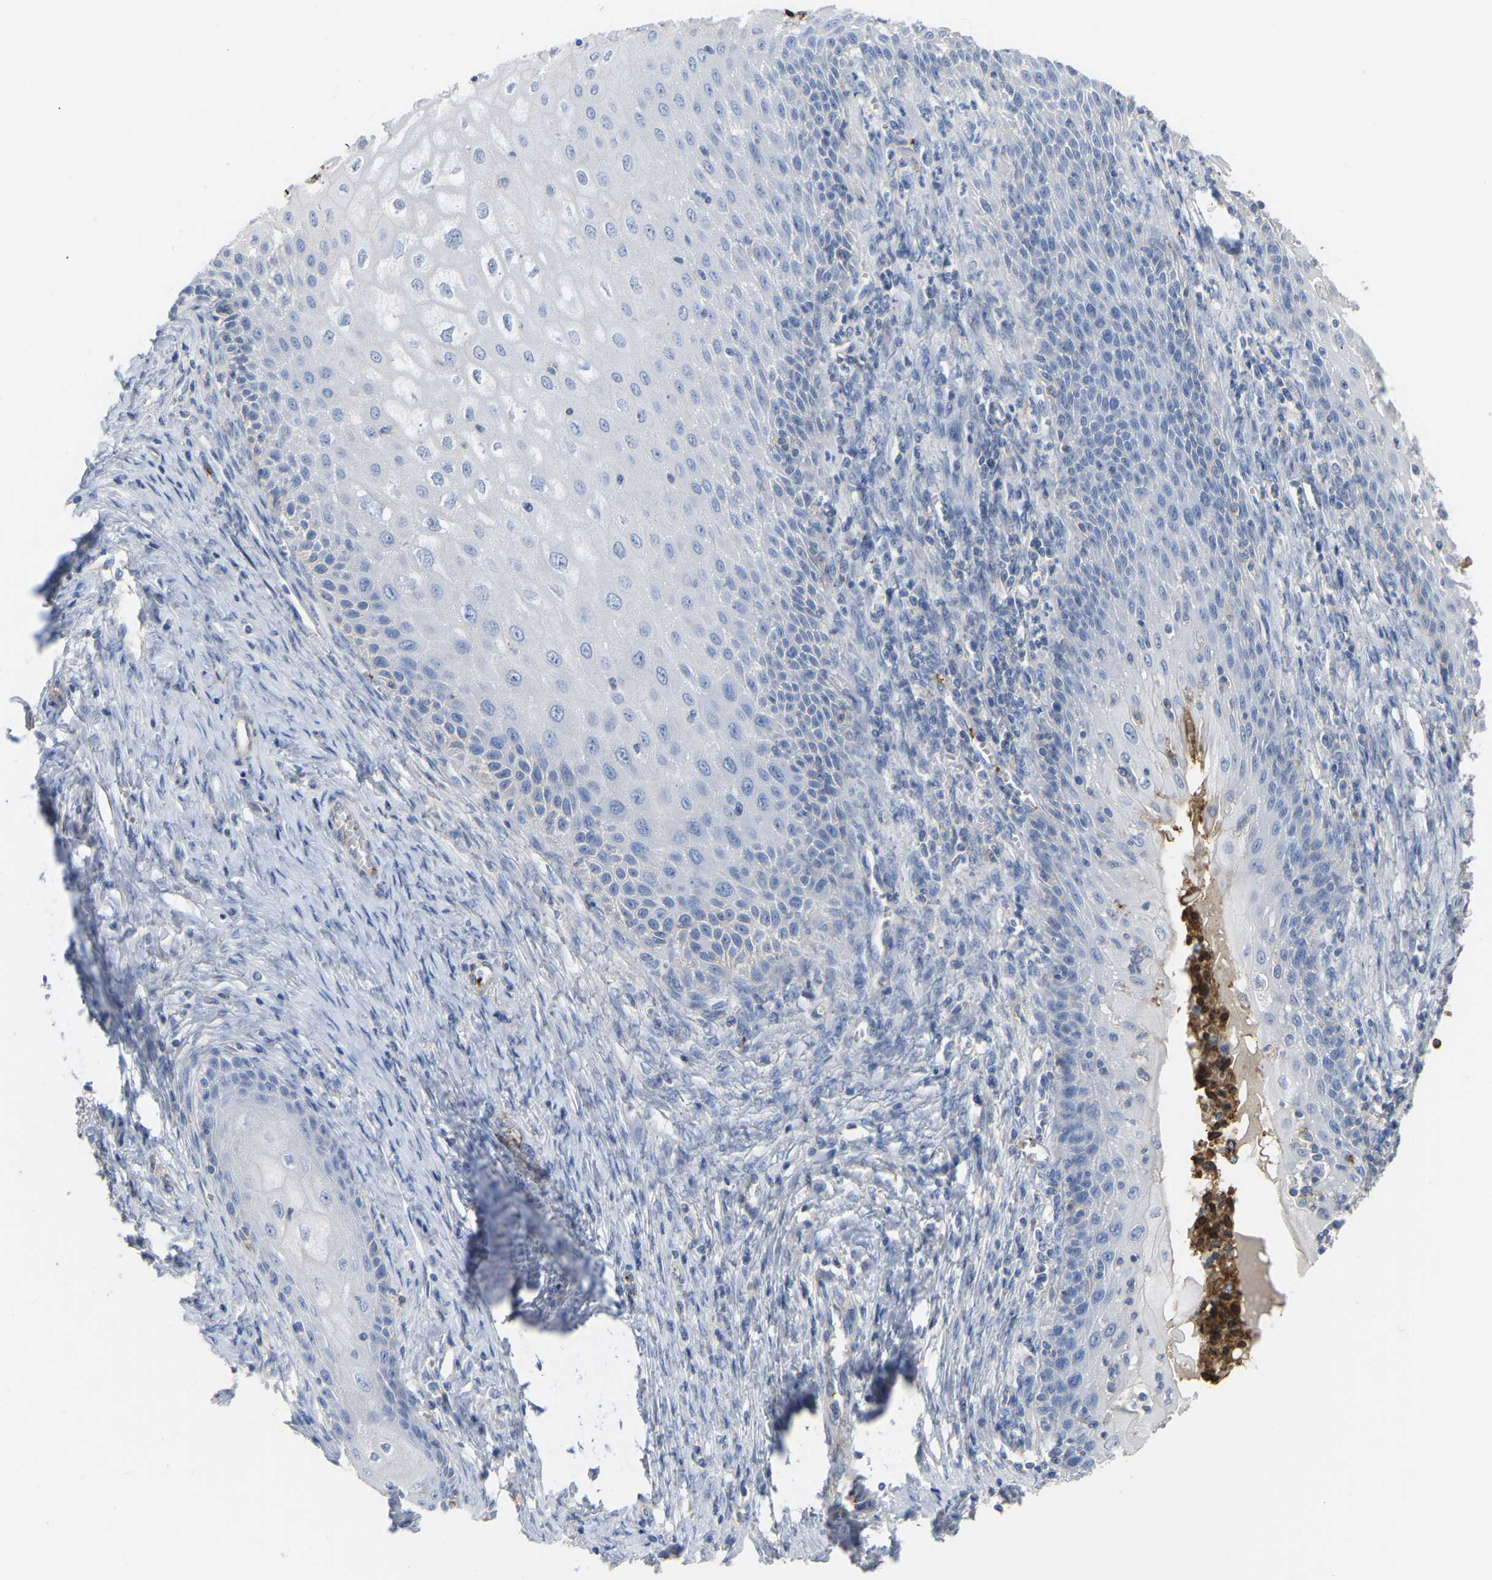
{"staining": {"intensity": "negative", "quantity": "none", "location": "none"}, "tissue": "cervical cancer", "cell_type": "Tumor cells", "image_type": "cancer", "snomed": [{"axis": "morphology", "description": "Adenocarcinoma, NOS"}, {"axis": "topography", "description": "Cervix"}], "caption": "A high-resolution histopathology image shows immunohistochemistry staining of adenocarcinoma (cervical), which displays no significant positivity in tumor cells.", "gene": "ZNF449", "patient": {"sex": "female", "age": 44}}